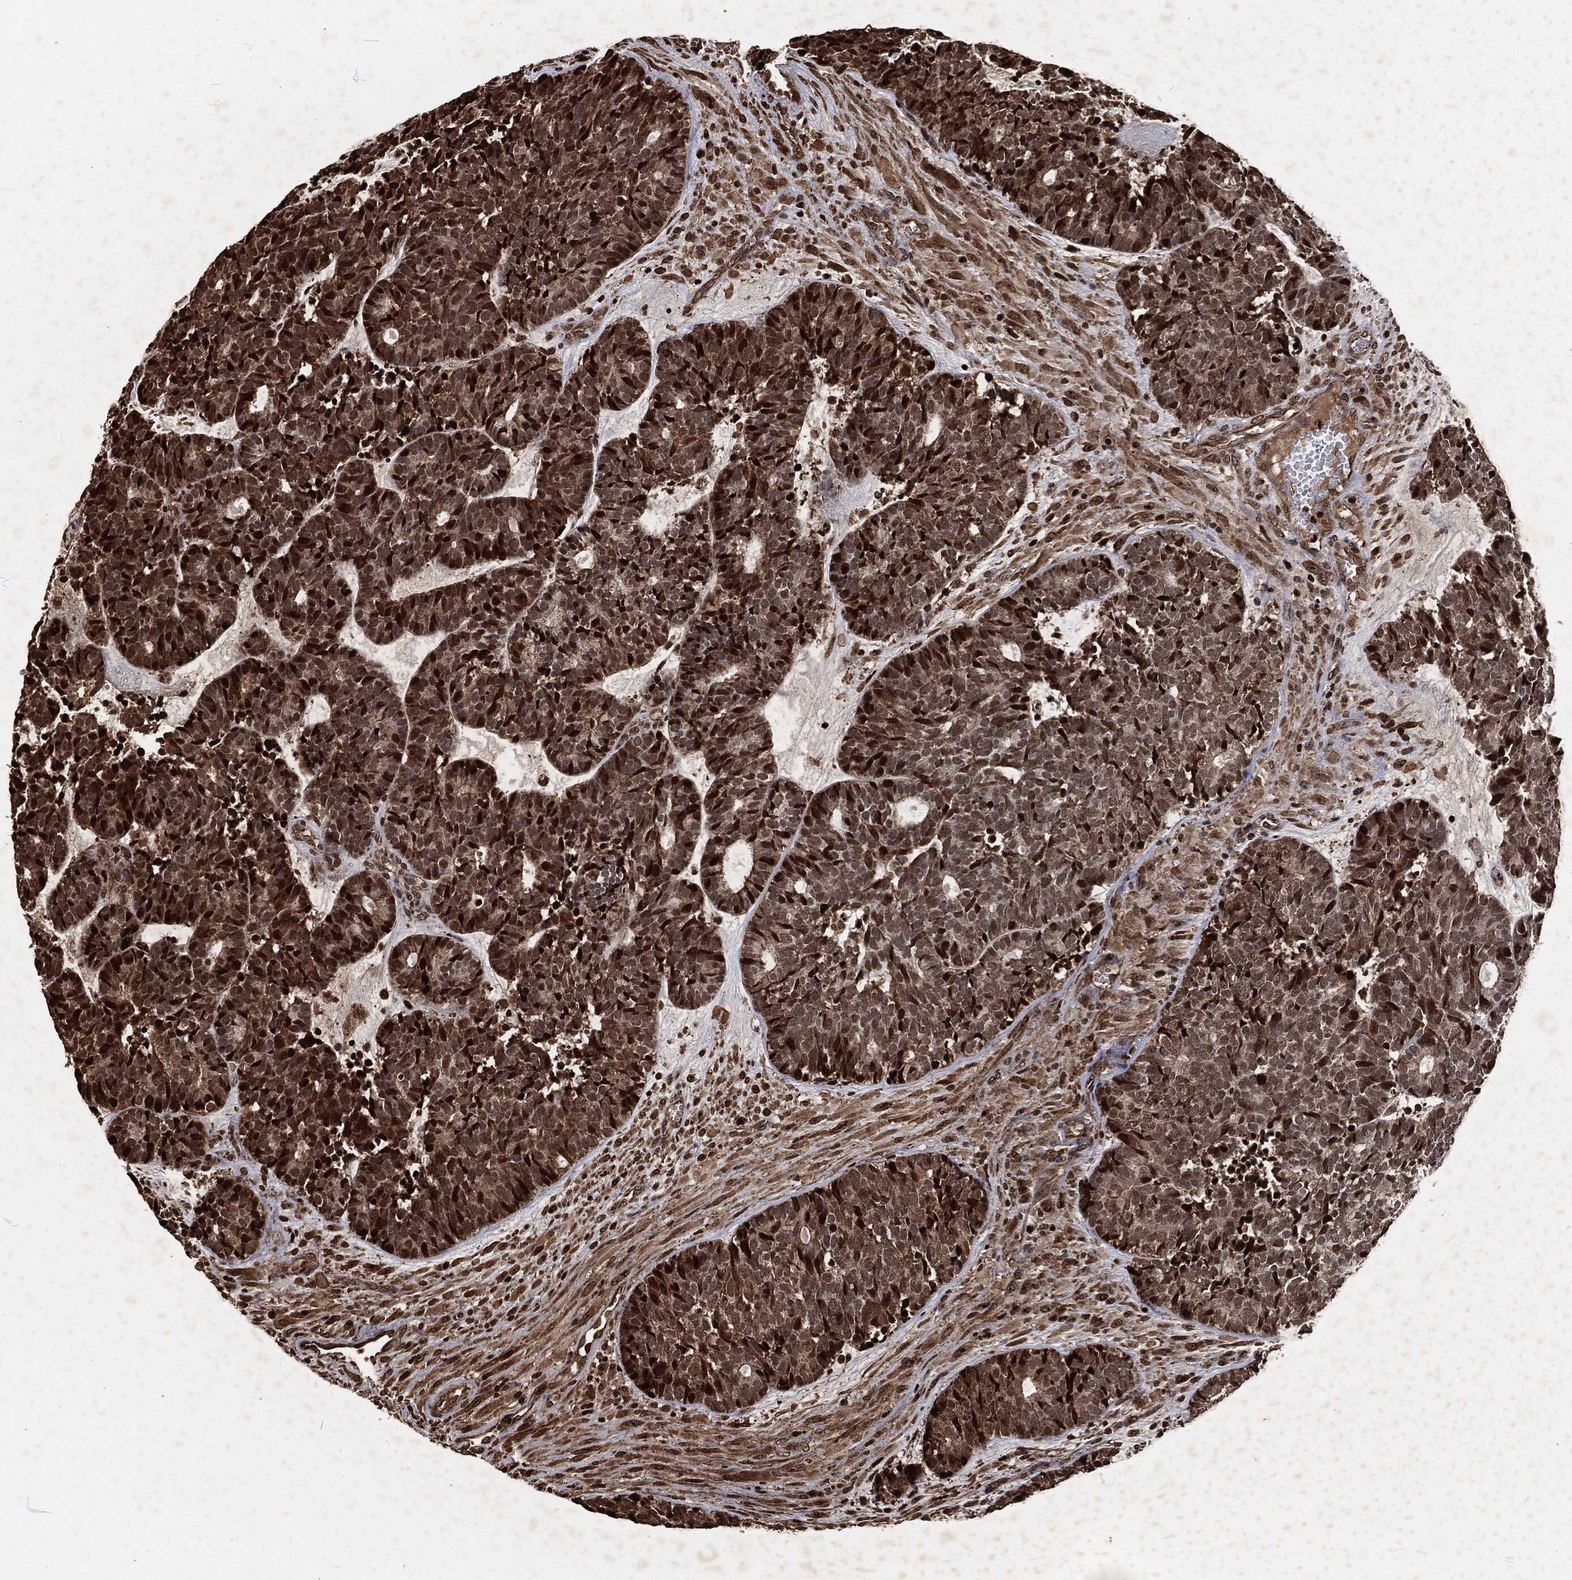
{"staining": {"intensity": "strong", "quantity": "<25%", "location": "cytoplasmic/membranous,nuclear"}, "tissue": "head and neck cancer", "cell_type": "Tumor cells", "image_type": "cancer", "snomed": [{"axis": "morphology", "description": "Adenocarcinoma, NOS"}, {"axis": "topography", "description": "Head-Neck"}], "caption": "An immunohistochemistry image of neoplastic tissue is shown. Protein staining in brown highlights strong cytoplasmic/membranous and nuclear positivity in head and neck cancer within tumor cells.", "gene": "SNAI1", "patient": {"sex": "female", "age": 81}}